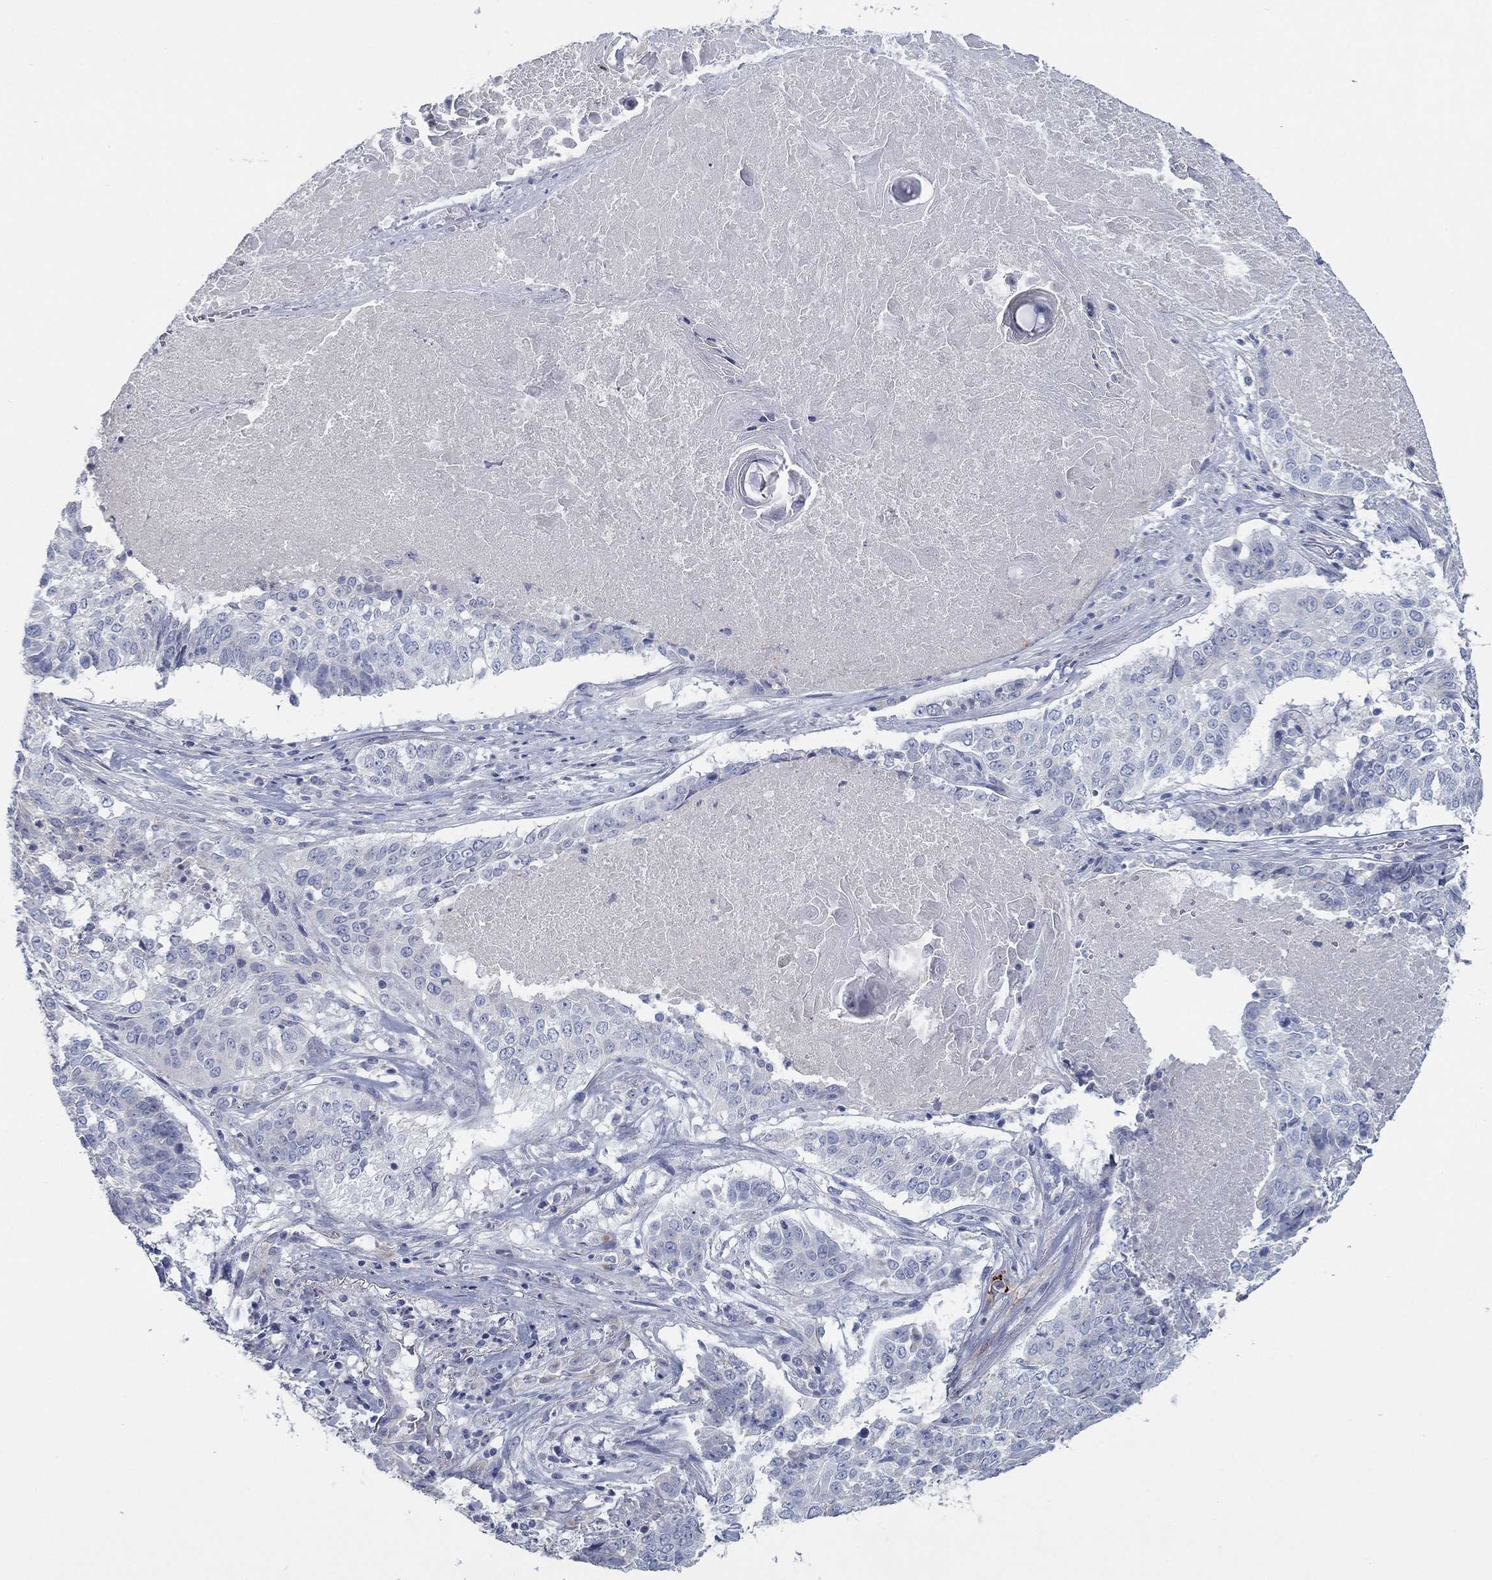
{"staining": {"intensity": "negative", "quantity": "none", "location": "none"}, "tissue": "lung cancer", "cell_type": "Tumor cells", "image_type": "cancer", "snomed": [{"axis": "morphology", "description": "Squamous cell carcinoma, NOS"}, {"axis": "topography", "description": "Lung"}], "caption": "Immunohistochemical staining of human squamous cell carcinoma (lung) shows no significant staining in tumor cells. Brightfield microscopy of immunohistochemistry stained with DAB (3,3'-diaminobenzidine) (brown) and hematoxylin (blue), captured at high magnification.", "gene": "APOC3", "patient": {"sex": "male", "age": 64}}